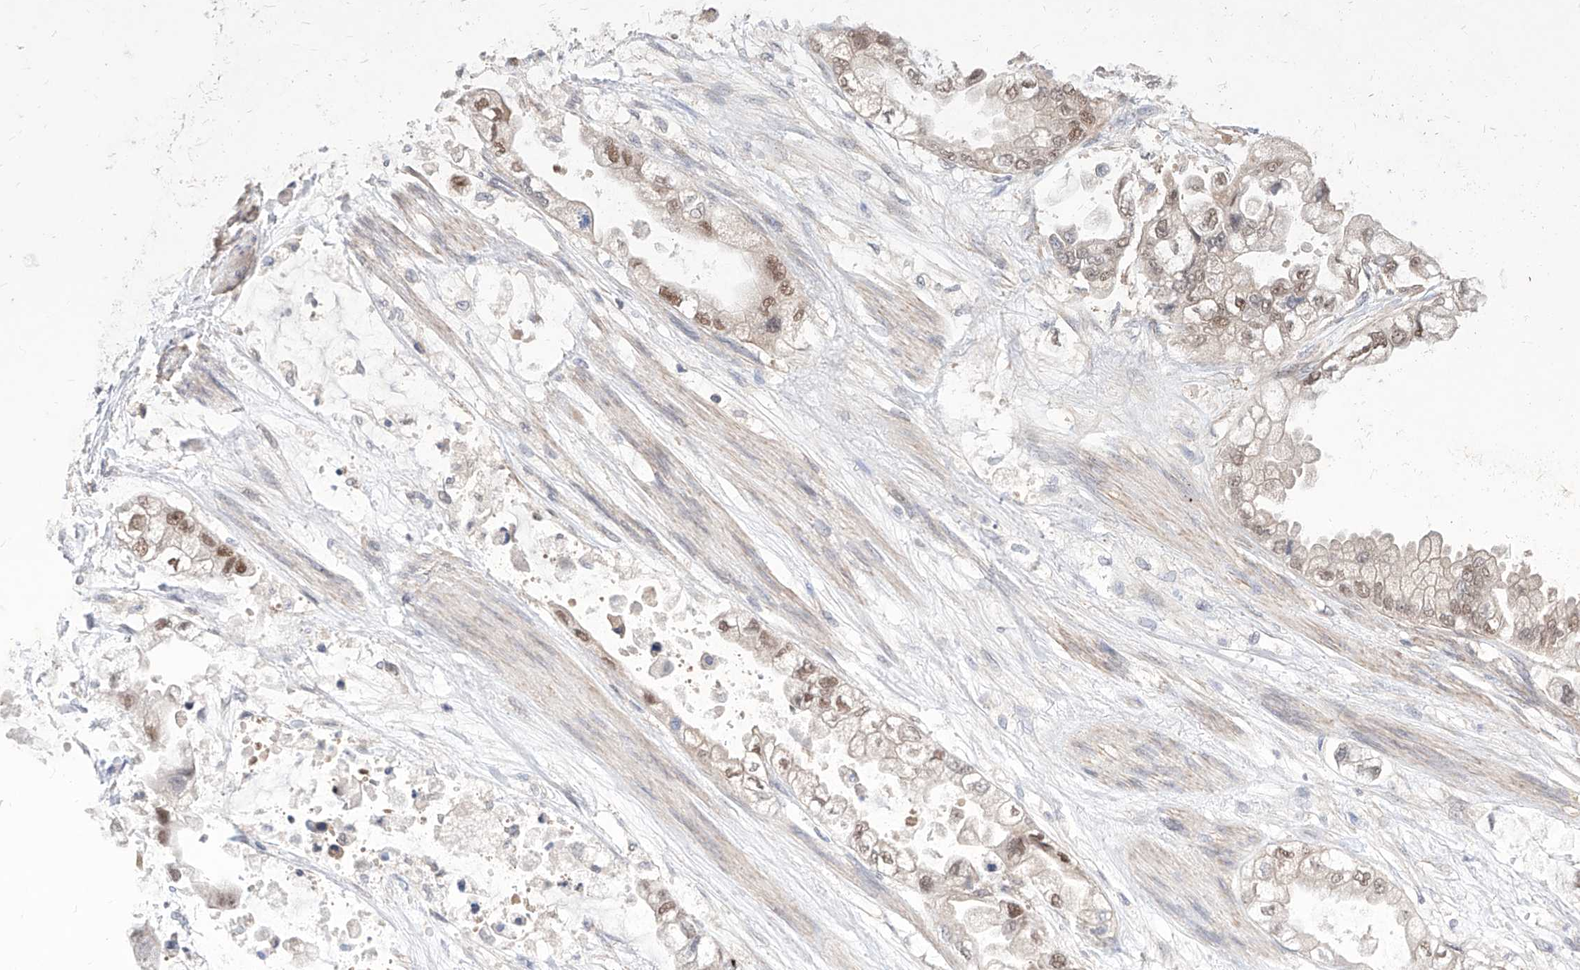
{"staining": {"intensity": "moderate", "quantity": ">75%", "location": "nuclear"}, "tissue": "stomach cancer", "cell_type": "Tumor cells", "image_type": "cancer", "snomed": [{"axis": "morphology", "description": "Adenocarcinoma, NOS"}, {"axis": "topography", "description": "Stomach"}], "caption": "DAB immunohistochemical staining of adenocarcinoma (stomach) demonstrates moderate nuclear protein expression in approximately >75% of tumor cells. The protein of interest is shown in brown color, while the nuclei are stained blue.", "gene": "TSNAX", "patient": {"sex": "male", "age": 62}}